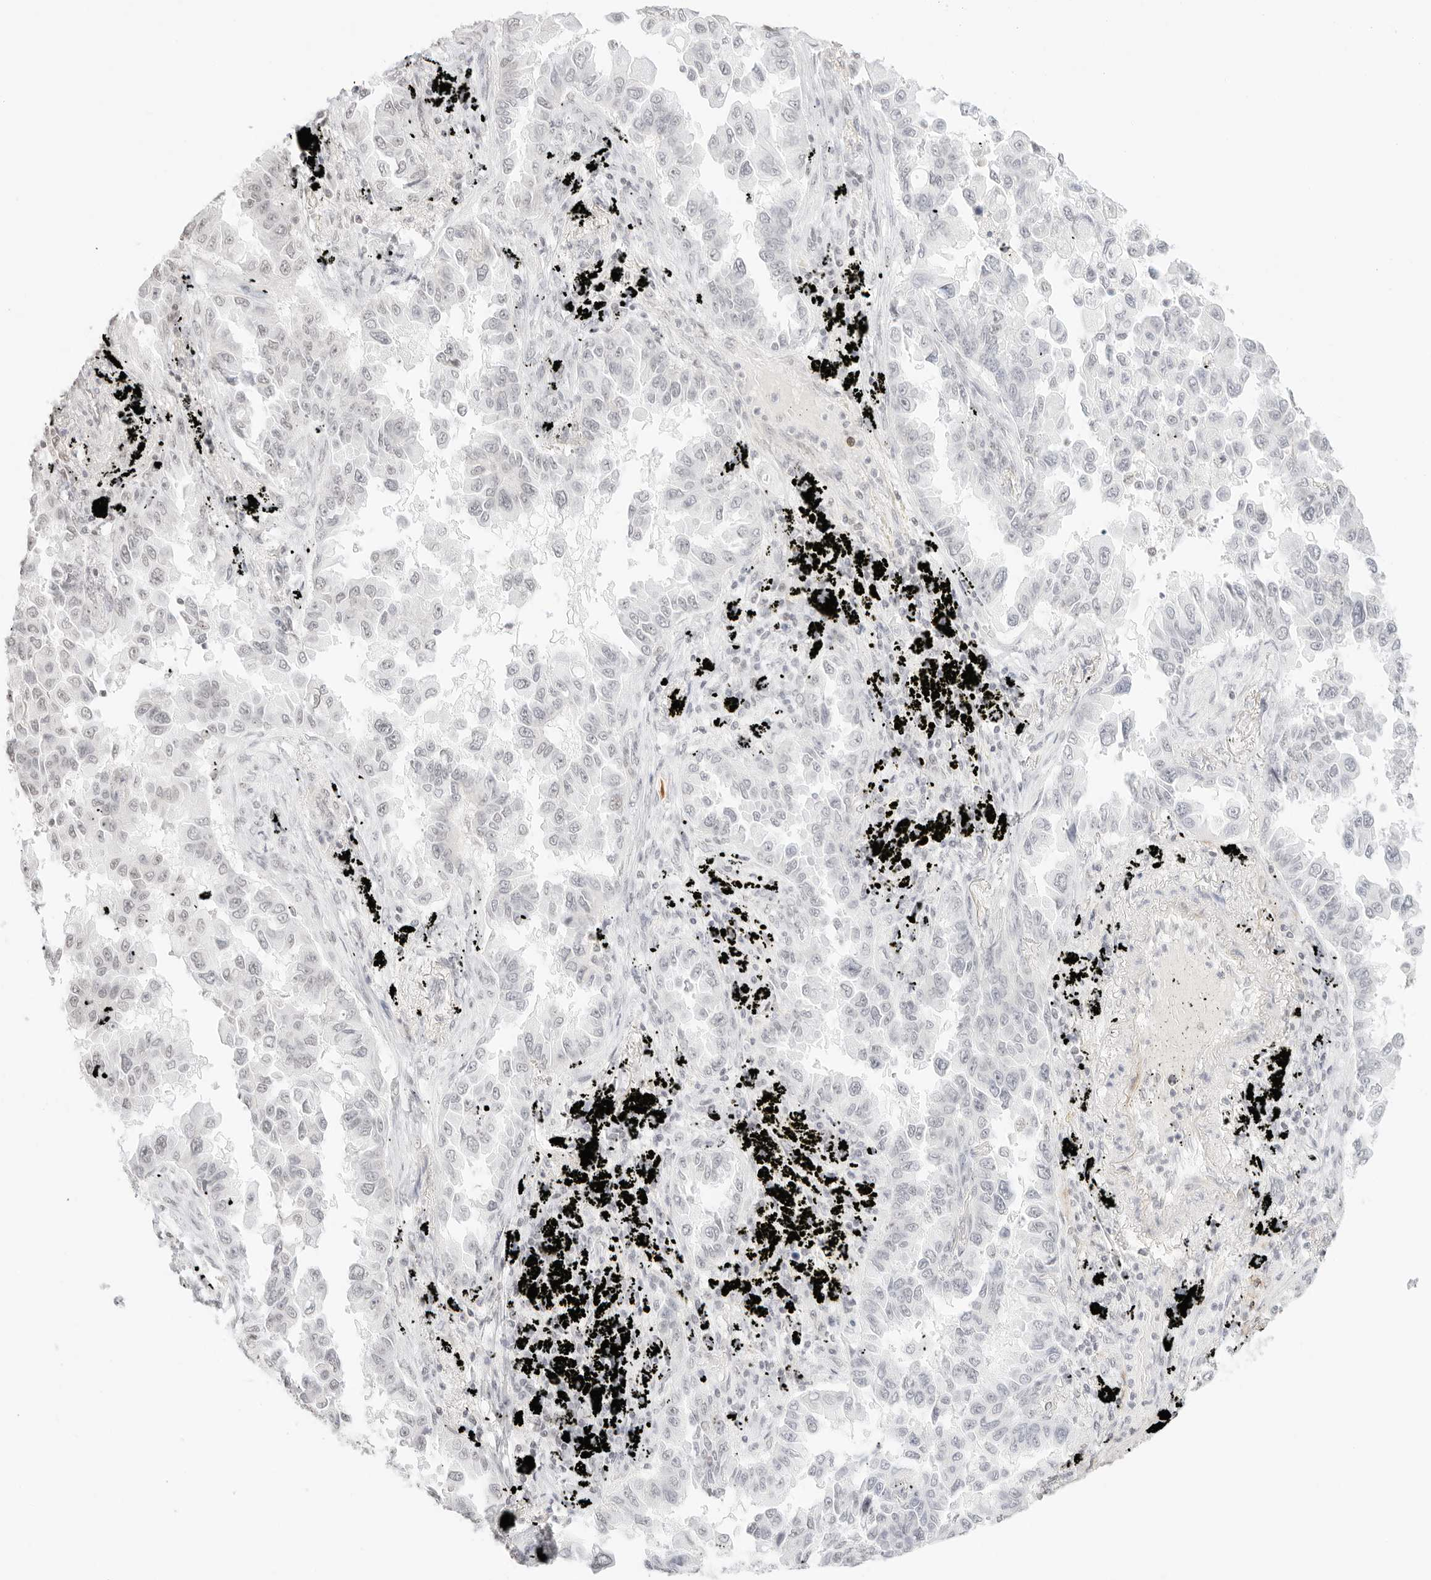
{"staining": {"intensity": "weak", "quantity": "<25%", "location": "nuclear"}, "tissue": "lung cancer", "cell_type": "Tumor cells", "image_type": "cancer", "snomed": [{"axis": "morphology", "description": "Adenocarcinoma, NOS"}, {"axis": "topography", "description": "Lung"}], "caption": "Tumor cells are negative for protein expression in human lung cancer.", "gene": "FBLN5", "patient": {"sex": "female", "age": 67}}